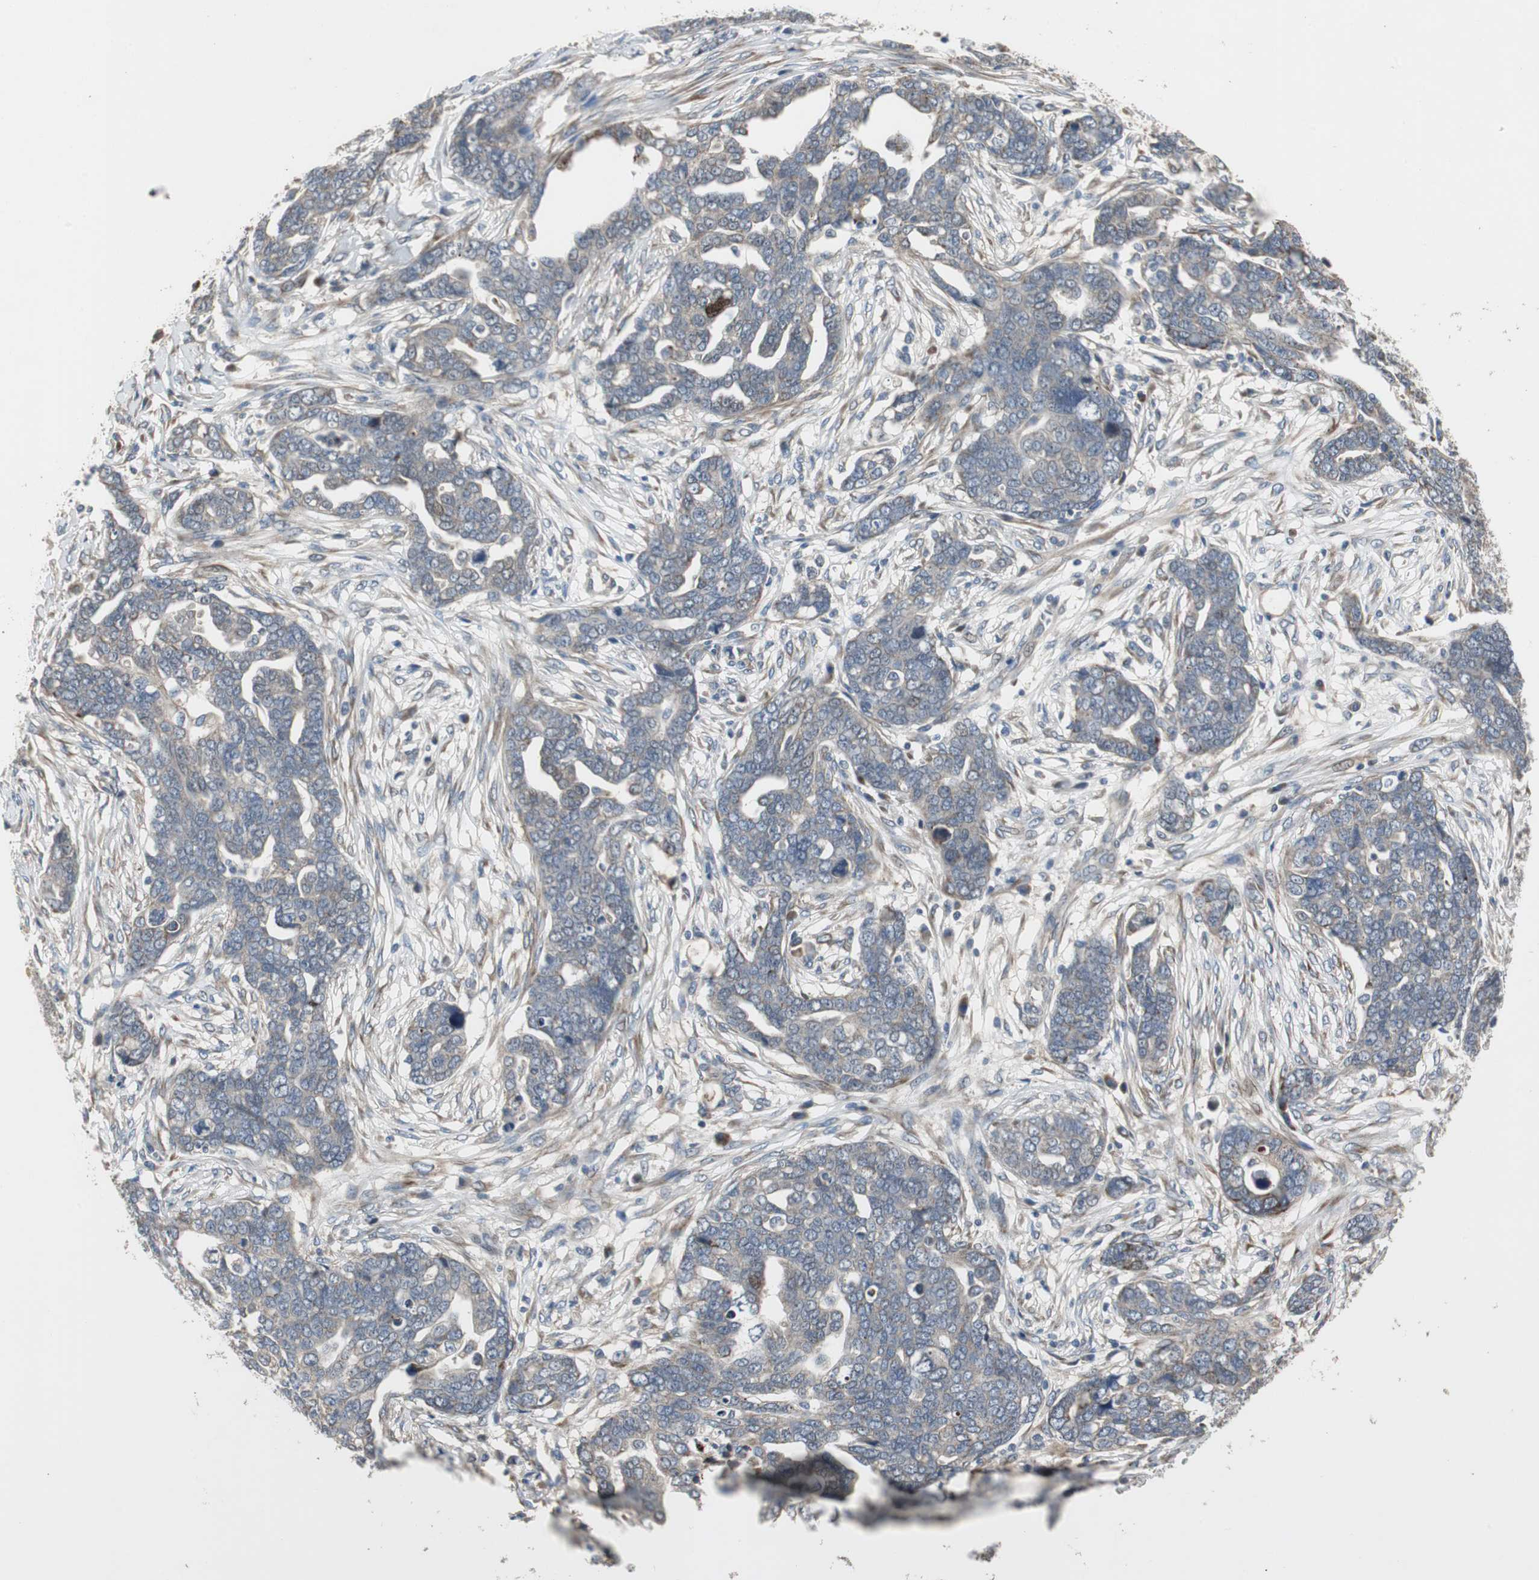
{"staining": {"intensity": "weak", "quantity": ">75%", "location": "cytoplasmic/membranous"}, "tissue": "ovarian cancer", "cell_type": "Tumor cells", "image_type": "cancer", "snomed": [{"axis": "morphology", "description": "Normal tissue, NOS"}, {"axis": "morphology", "description": "Cystadenocarcinoma, serous, NOS"}, {"axis": "topography", "description": "Fallopian tube"}, {"axis": "topography", "description": "Ovary"}], "caption": "The immunohistochemical stain highlights weak cytoplasmic/membranous staining in tumor cells of serous cystadenocarcinoma (ovarian) tissue.", "gene": "MYT1", "patient": {"sex": "female", "age": 56}}